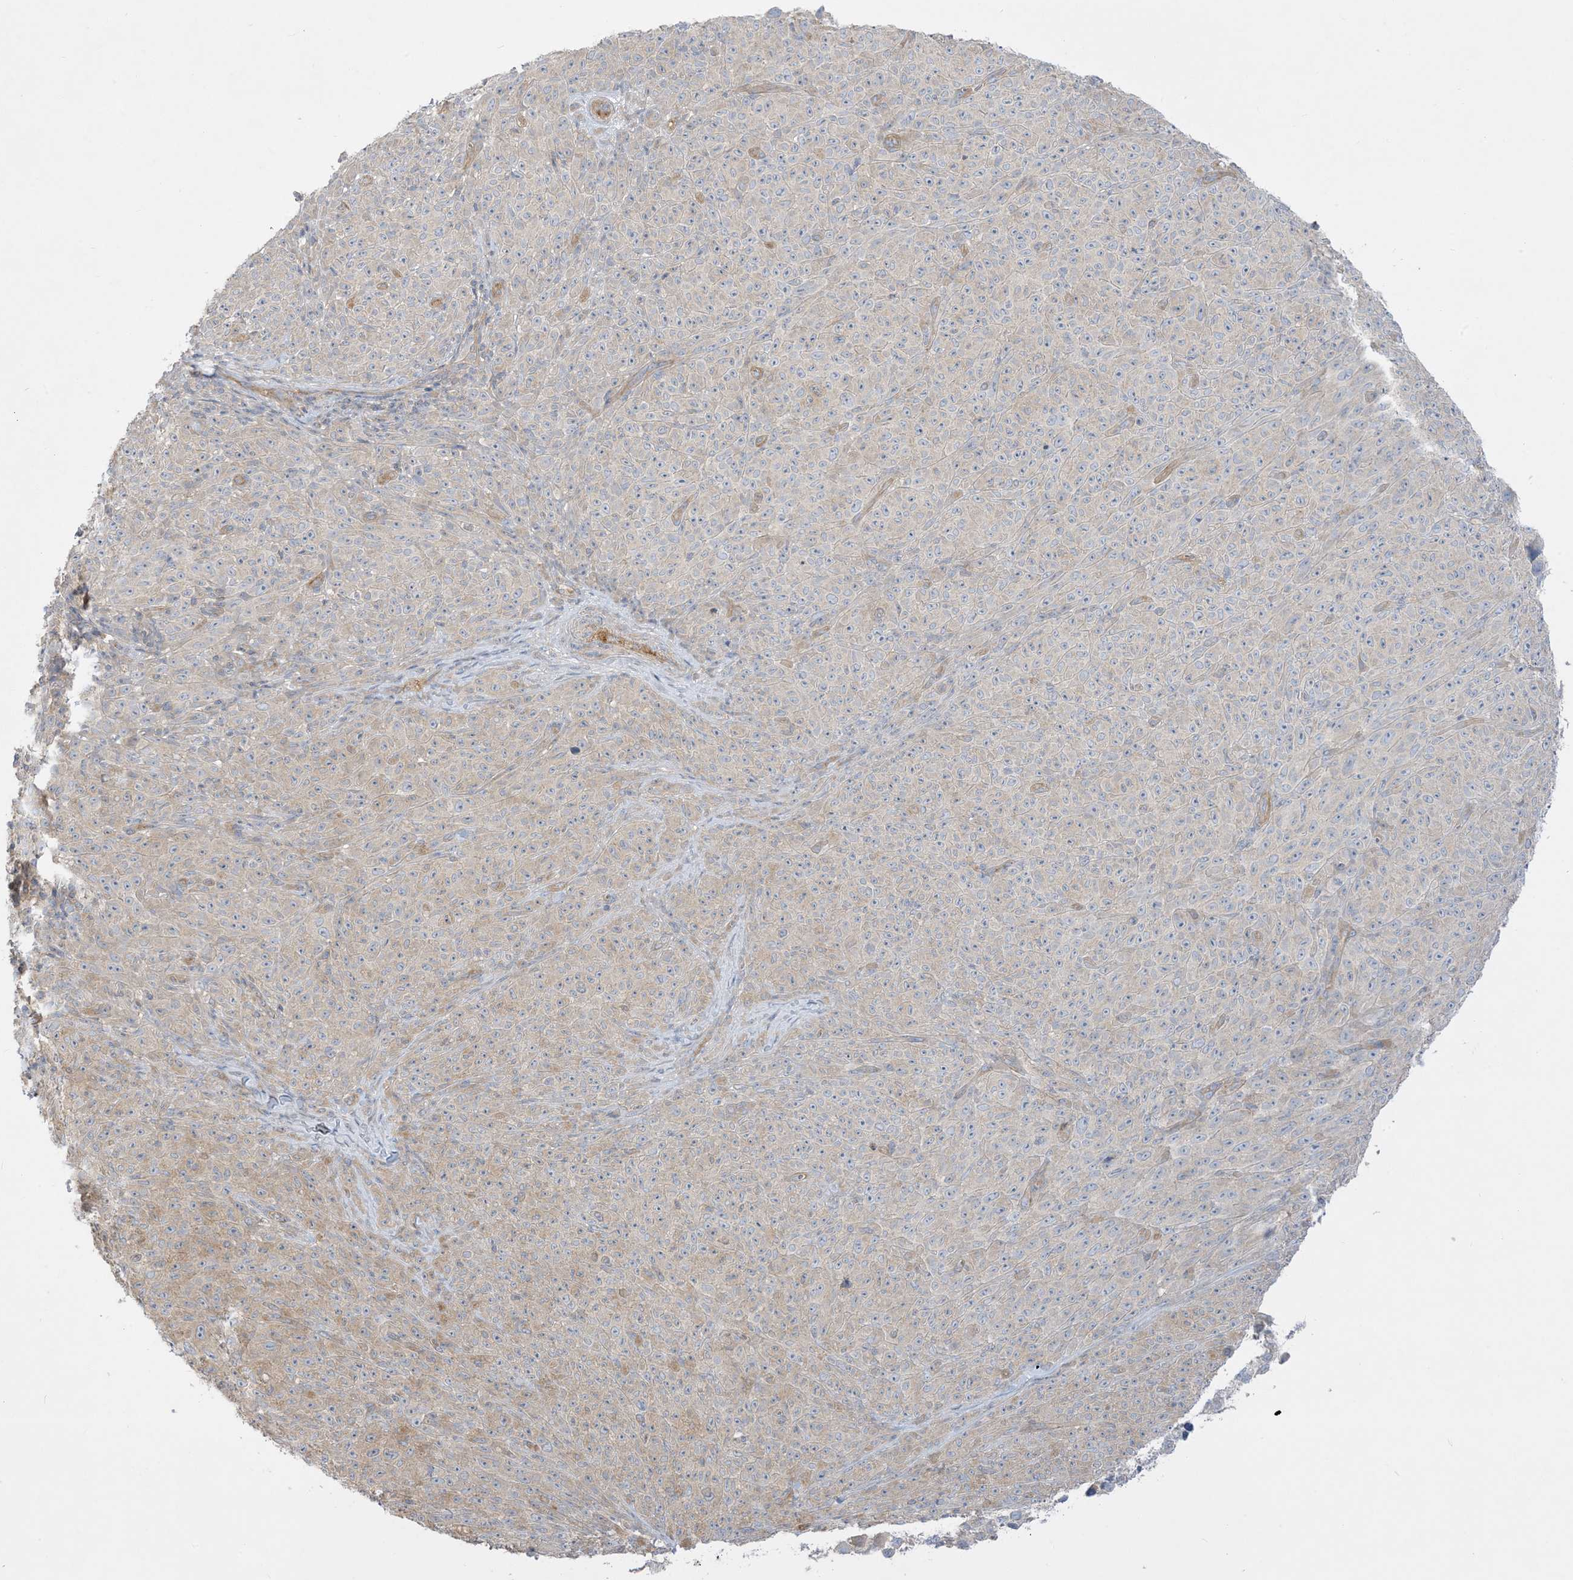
{"staining": {"intensity": "weak", "quantity": "<25%", "location": "cytoplasmic/membranous"}, "tissue": "melanoma", "cell_type": "Tumor cells", "image_type": "cancer", "snomed": [{"axis": "morphology", "description": "Malignant melanoma, NOS"}, {"axis": "topography", "description": "Skin"}], "caption": "The micrograph exhibits no staining of tumor cells in melanoma. (Stains: DAB immunohistochemistry (IHC) with hematoxylin counter stain, Microscopy: brightfield microscopy at high magnification).", "gene": "ARHGEF9", "patient": {"sex": "female", "age": 82}}